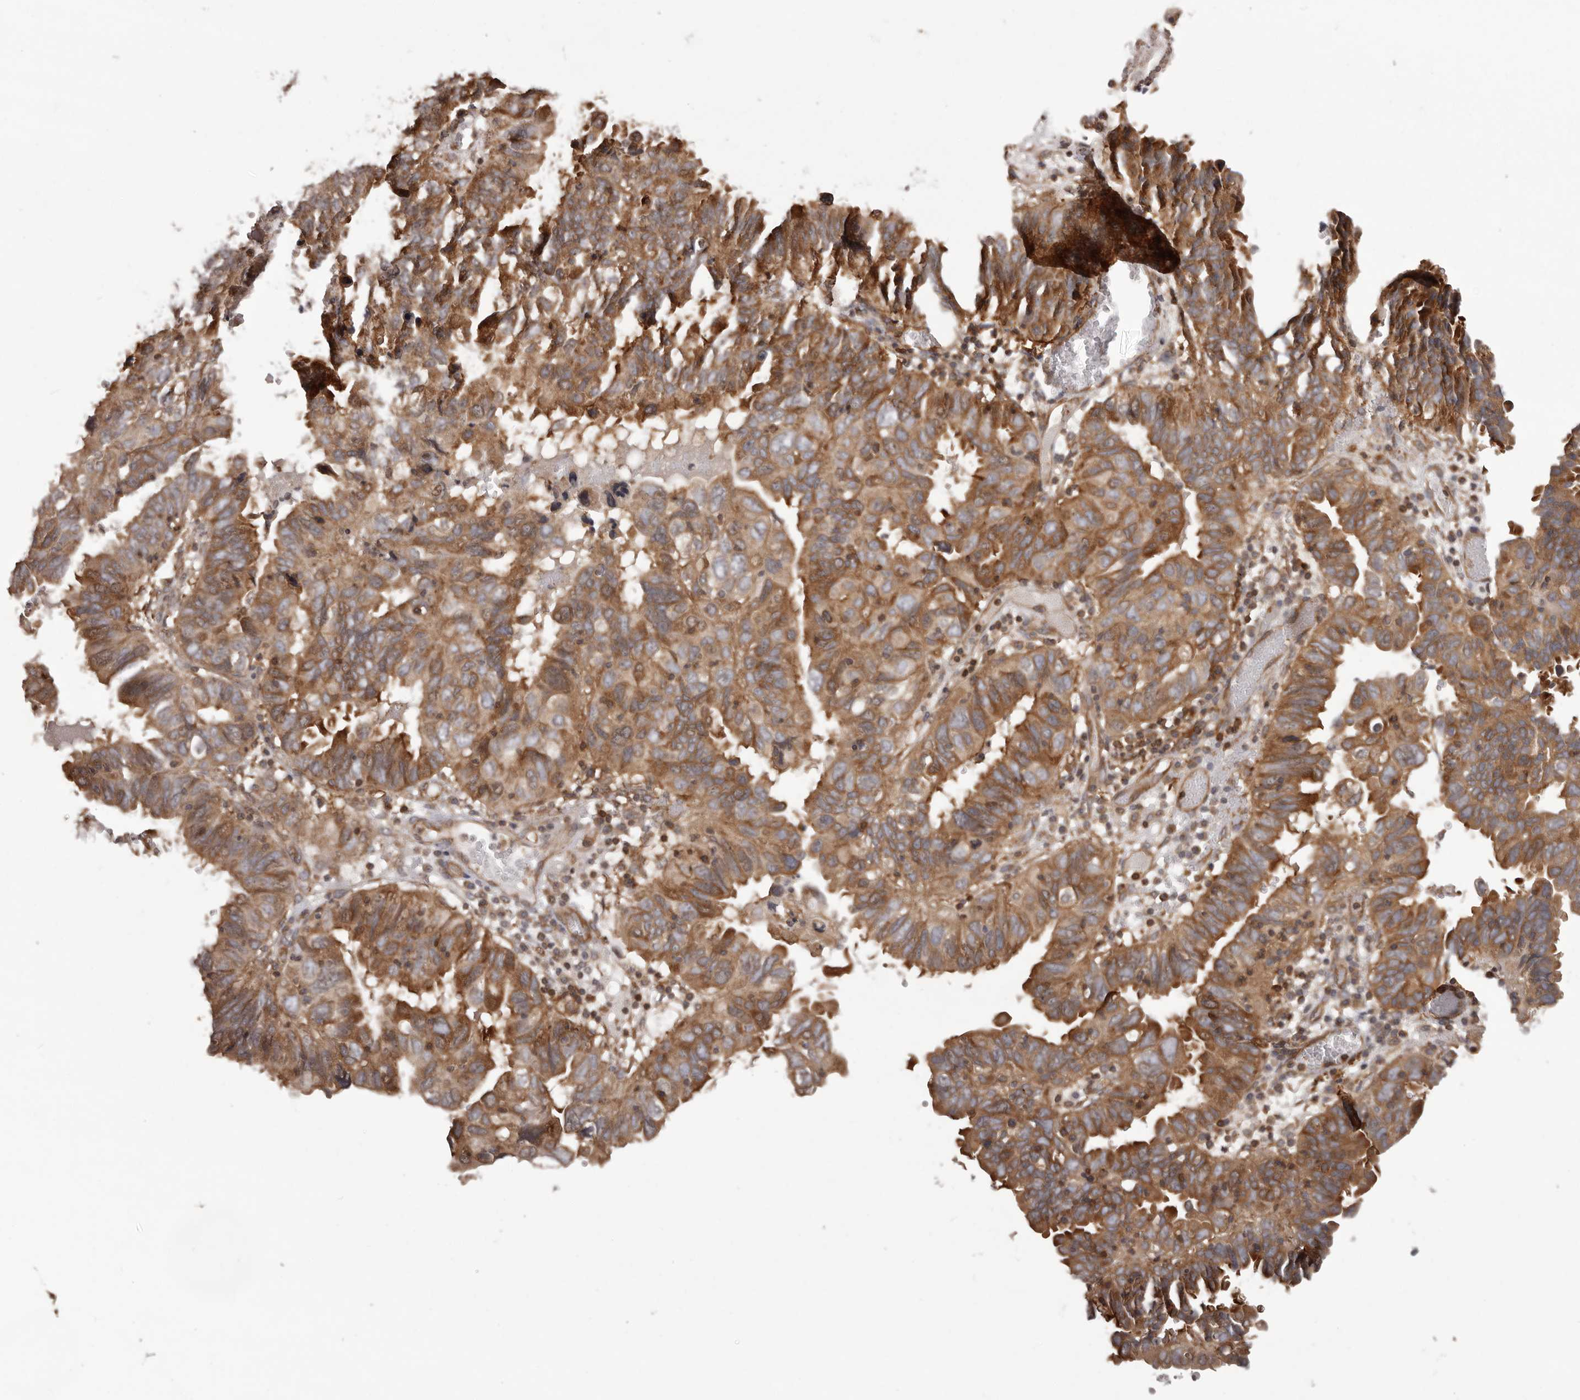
{"staining": {"intensity": "moderate", "quantity": ">75%", "location": "cytoplasmic/membranous"}, "tissue": "endometrial cancer", "cell_type": "Tumor cells", "image_type": "cancer", "snomed": [{"axis": "morphology", "description": "Adenocarcinoma, NOS"}, {"axis": "topography", "description": "Uterus"}], "caption": "Endometrial adenocarcinoma tissue shows moderate cytoplasmic/membranous expression in about >75% of tumor cells", "gene": "NFKBIA", "patient": {"sex": "female", "age": 77}}